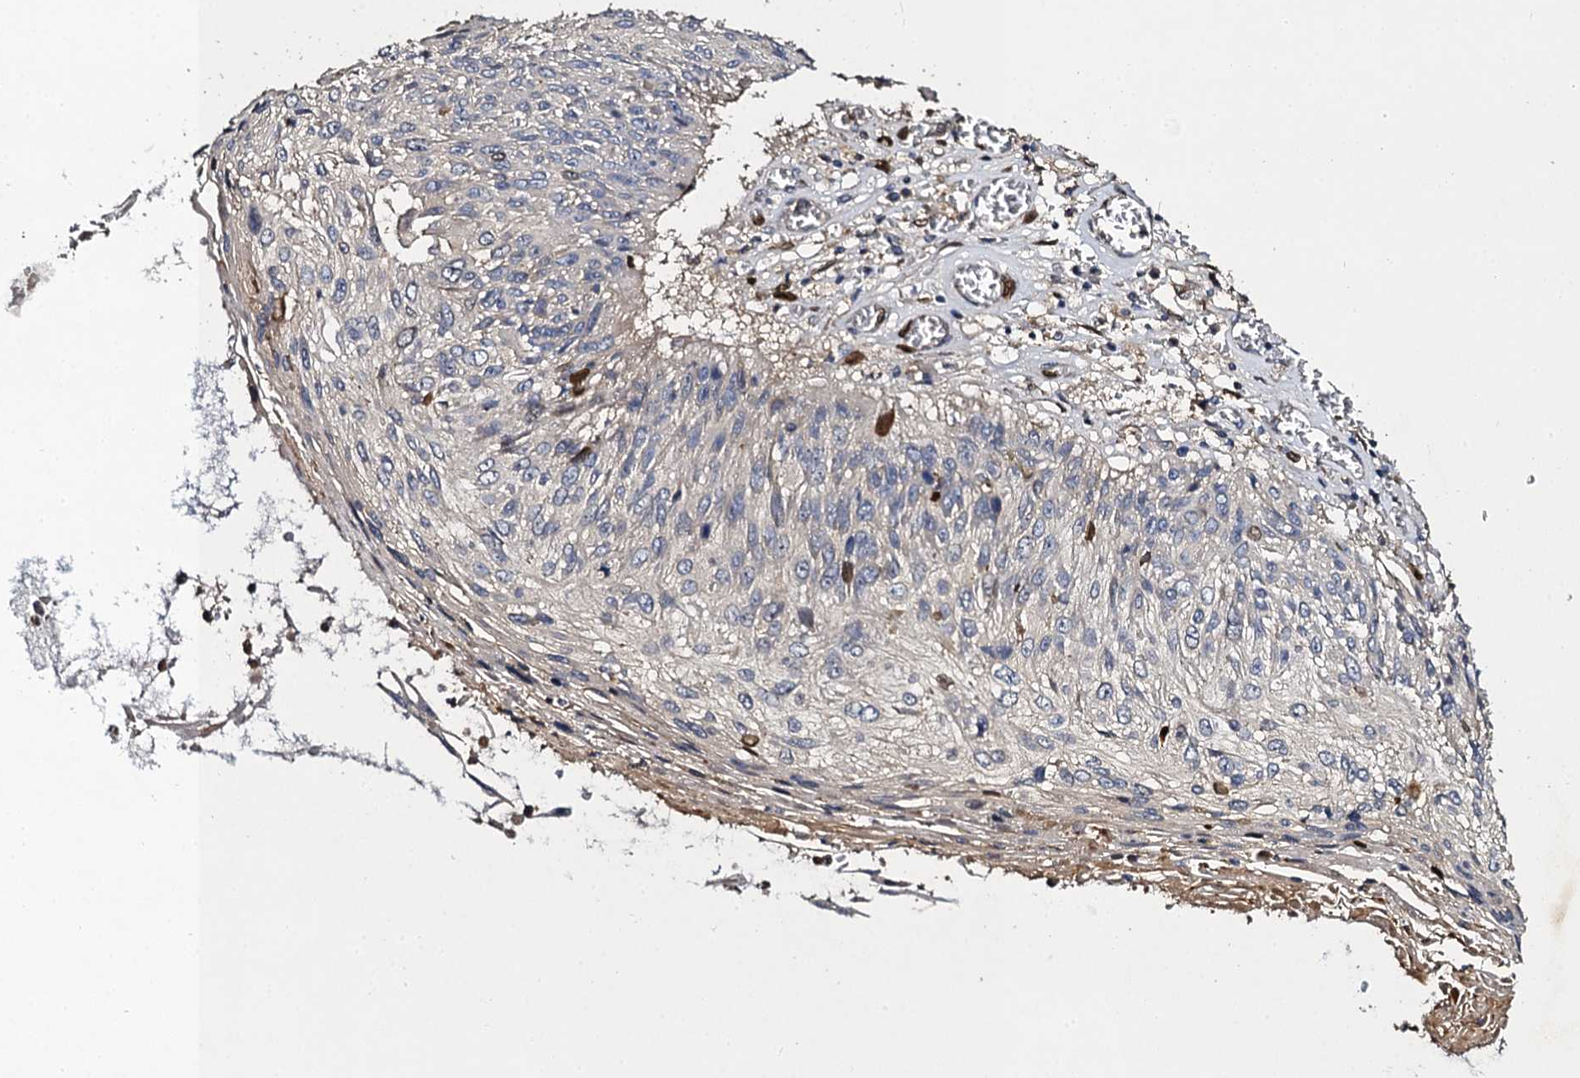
{"staining": {"intensity": "negative", "quantity": "none", "location": "none"}, "tissue": "cervical cancer", "cell_type": "Tumor cells", "image_type": "cancer", "snomed": [{"axis": "morphology", "description": "Squamous cell carcinoma, NOS"}, {"axis": "topography", "description": "Cervix"}], "caption": "Immunohistochemistry photomicrograph of neoplastic tissue: human cervical squamous cell carcinoma stained with DAB reveals no significant protein positivity in tumor cells.", "gene": "SLC11A2", "patient": {"sex": "female", "age": 51}}